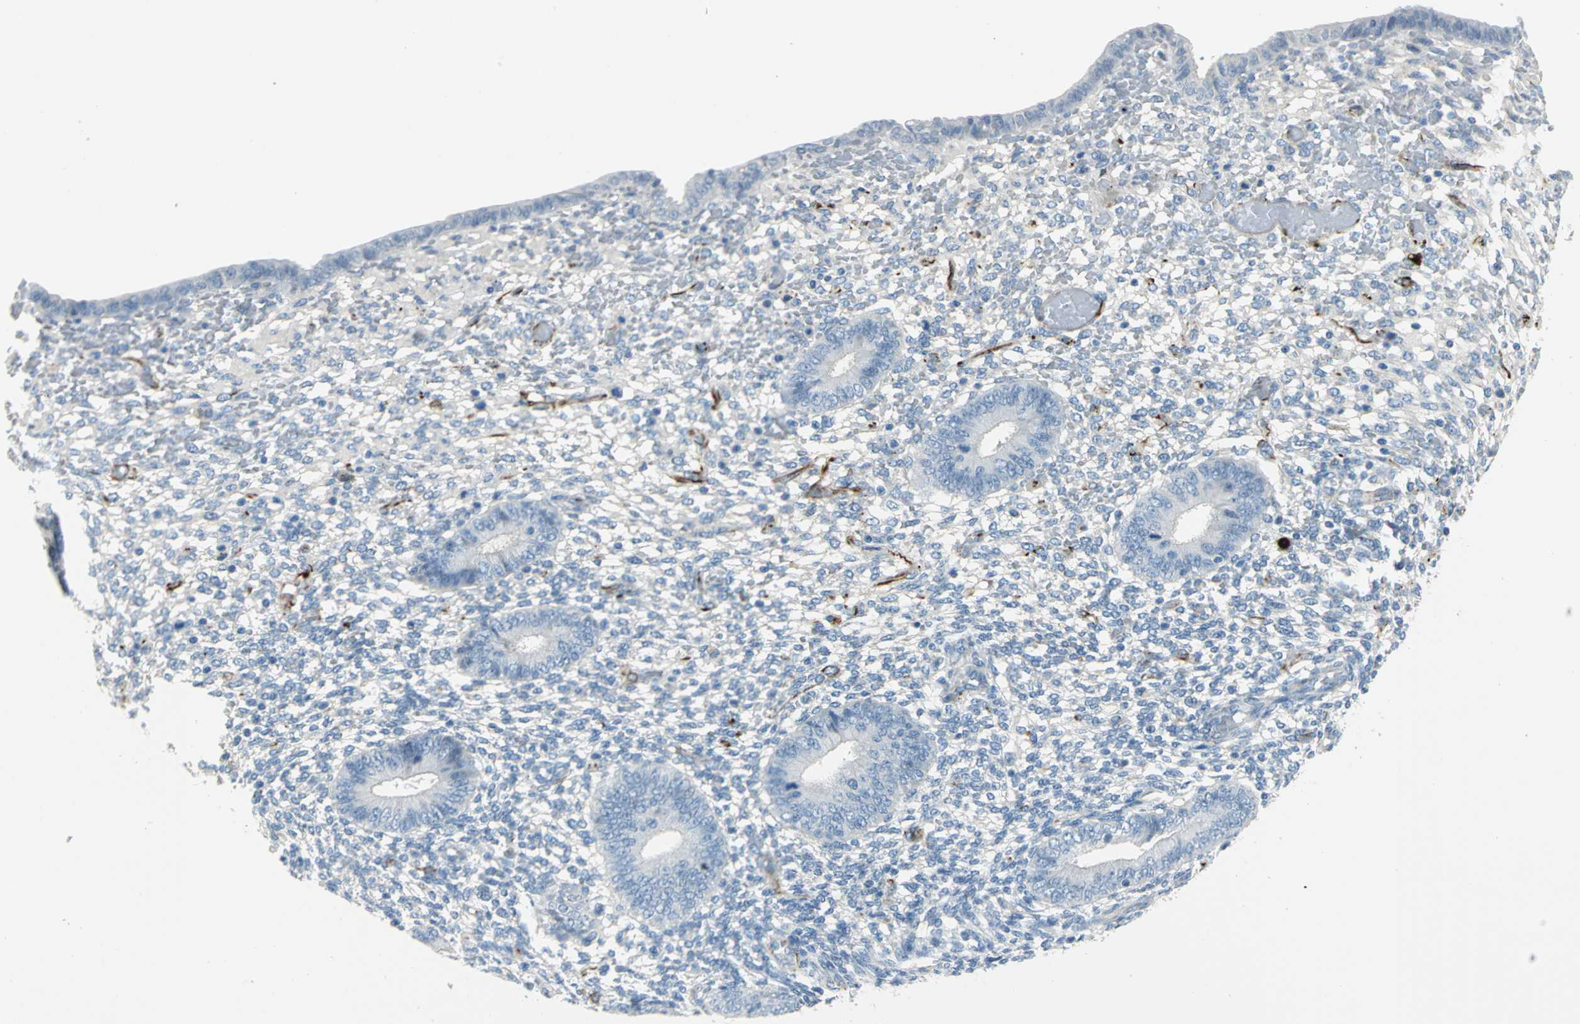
{"staining": {"intensity": "negative", "quantity": "none", "location": "none"}, "tissue": "endometrium", "cell_type": "Cells in endometrial stroma", "image_type": "normal", "snomed": [{"axis": "morphology", "description": "Normal tissue, NOS"}, {"axis": "topography", "description": "Endometrium"}], "caption": "Cells in endometrial stroma are negative for protein expression in benign human endometrium. The staining is performed using DAB (3,3'-diaminobenzidine) brown chromogen with nuclei counter-stained in using hematoxylin.", "gene": "ALOX15", "patient": {"sex": "female", "age": 42}}